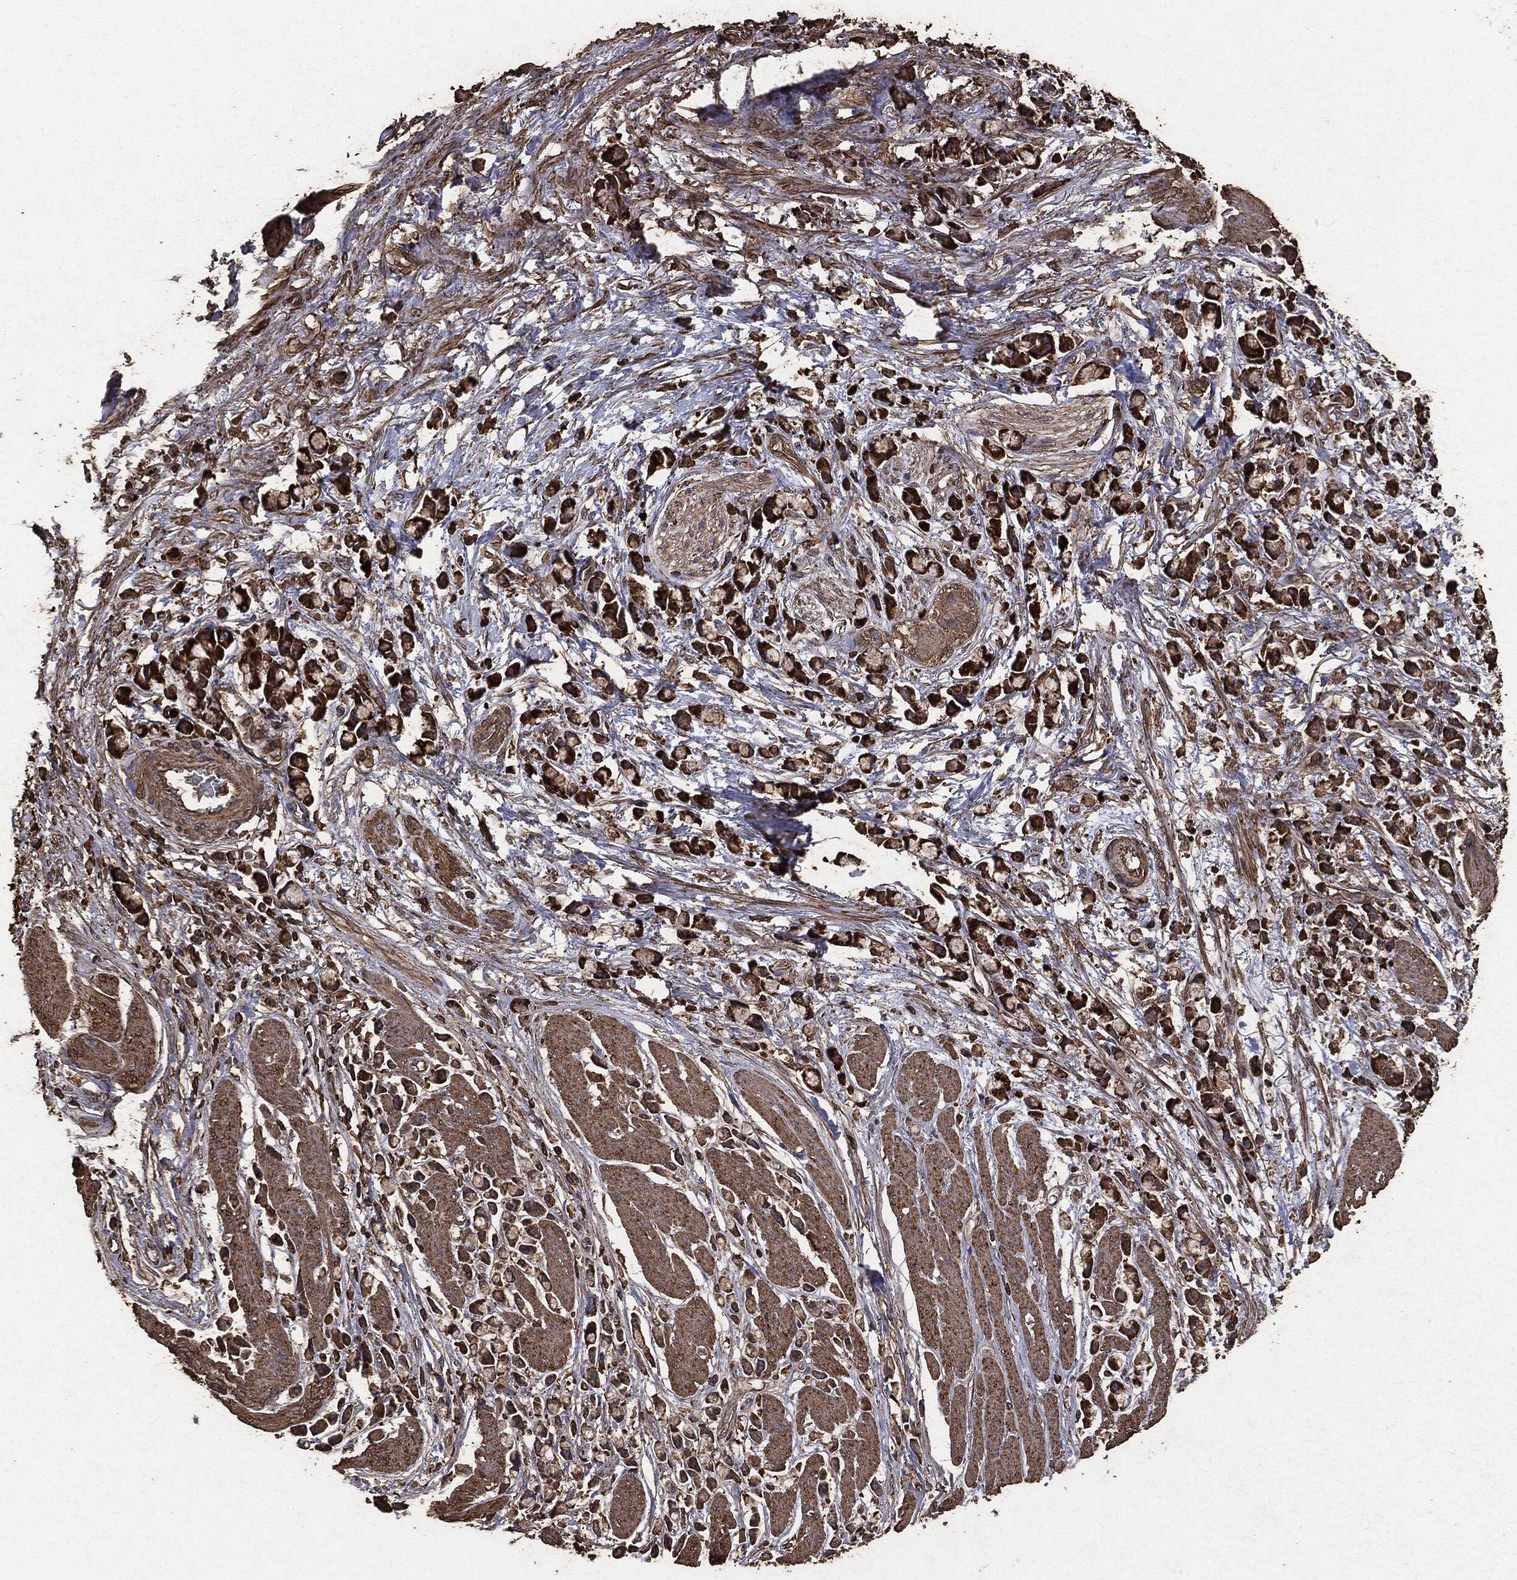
{"staining": {"intensity": "strong", "quantity": ">75%", "location": "cytoplasmic/membranous"}, "tissue": "stomach cancer", "cell_type": "Tumor cells", "image_type": "cancer", "snomed": [{"axis": "morphology", "description": "Adenocarcinoma, NOS"}, {"axis": "topography", "description": "Stomach"}], "caption": "This is a photomicrograph of immunohistochemistry (IHC) staining of stomach adenocarcinoma, which shows strong staining in the cytoplasmic/membranous of tumor cells.", "gene": "MTOR", "patient": {"sex": "female", "age": 81}}